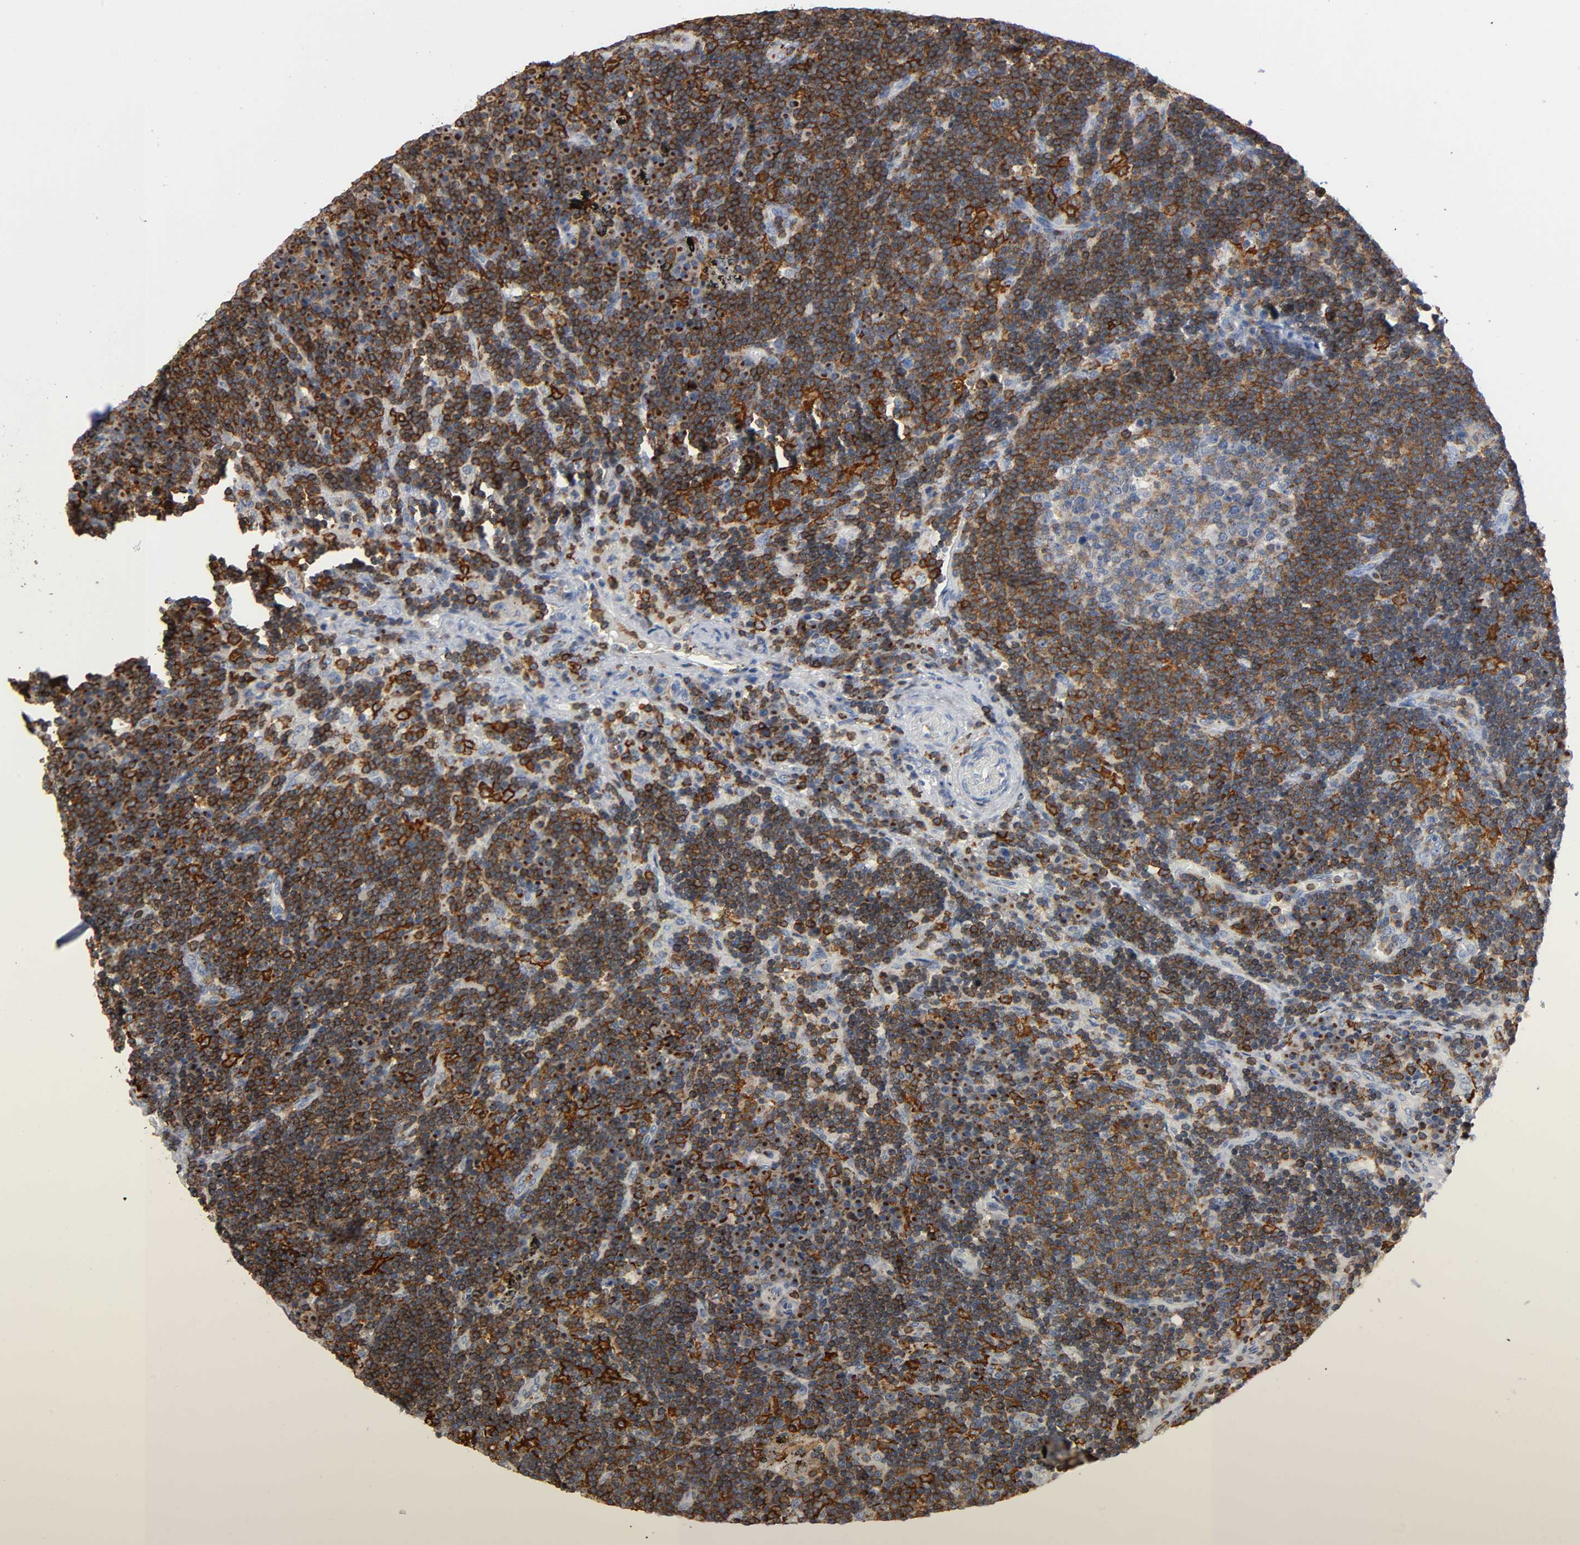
{"staining": {"intensity": "moderate", "quantity": ">75%", "location": "cytoplasmic/membranous"}, "tissue": "lymph node", "cell_type": "Germinal center cells", "image_type": "normal", "snomed": [{"axis": "morphology", "description": "Normal tissue, NOS"}, {"axis": "morphology", "description": "Squamous cell carcinoma, metastatic, NOS"}, {"axis": "topography", "description": "Lymph node"}], "caption": "Protein analysis of normal lymph node demonstrates moderate cytoplasmic/membranous positivity in approximately >75% of germinal center cells. (IHC, brightfield microscopy, high magnification).", "gene": "CAPN10", "patient": {"sex": "female", "age": 53}}